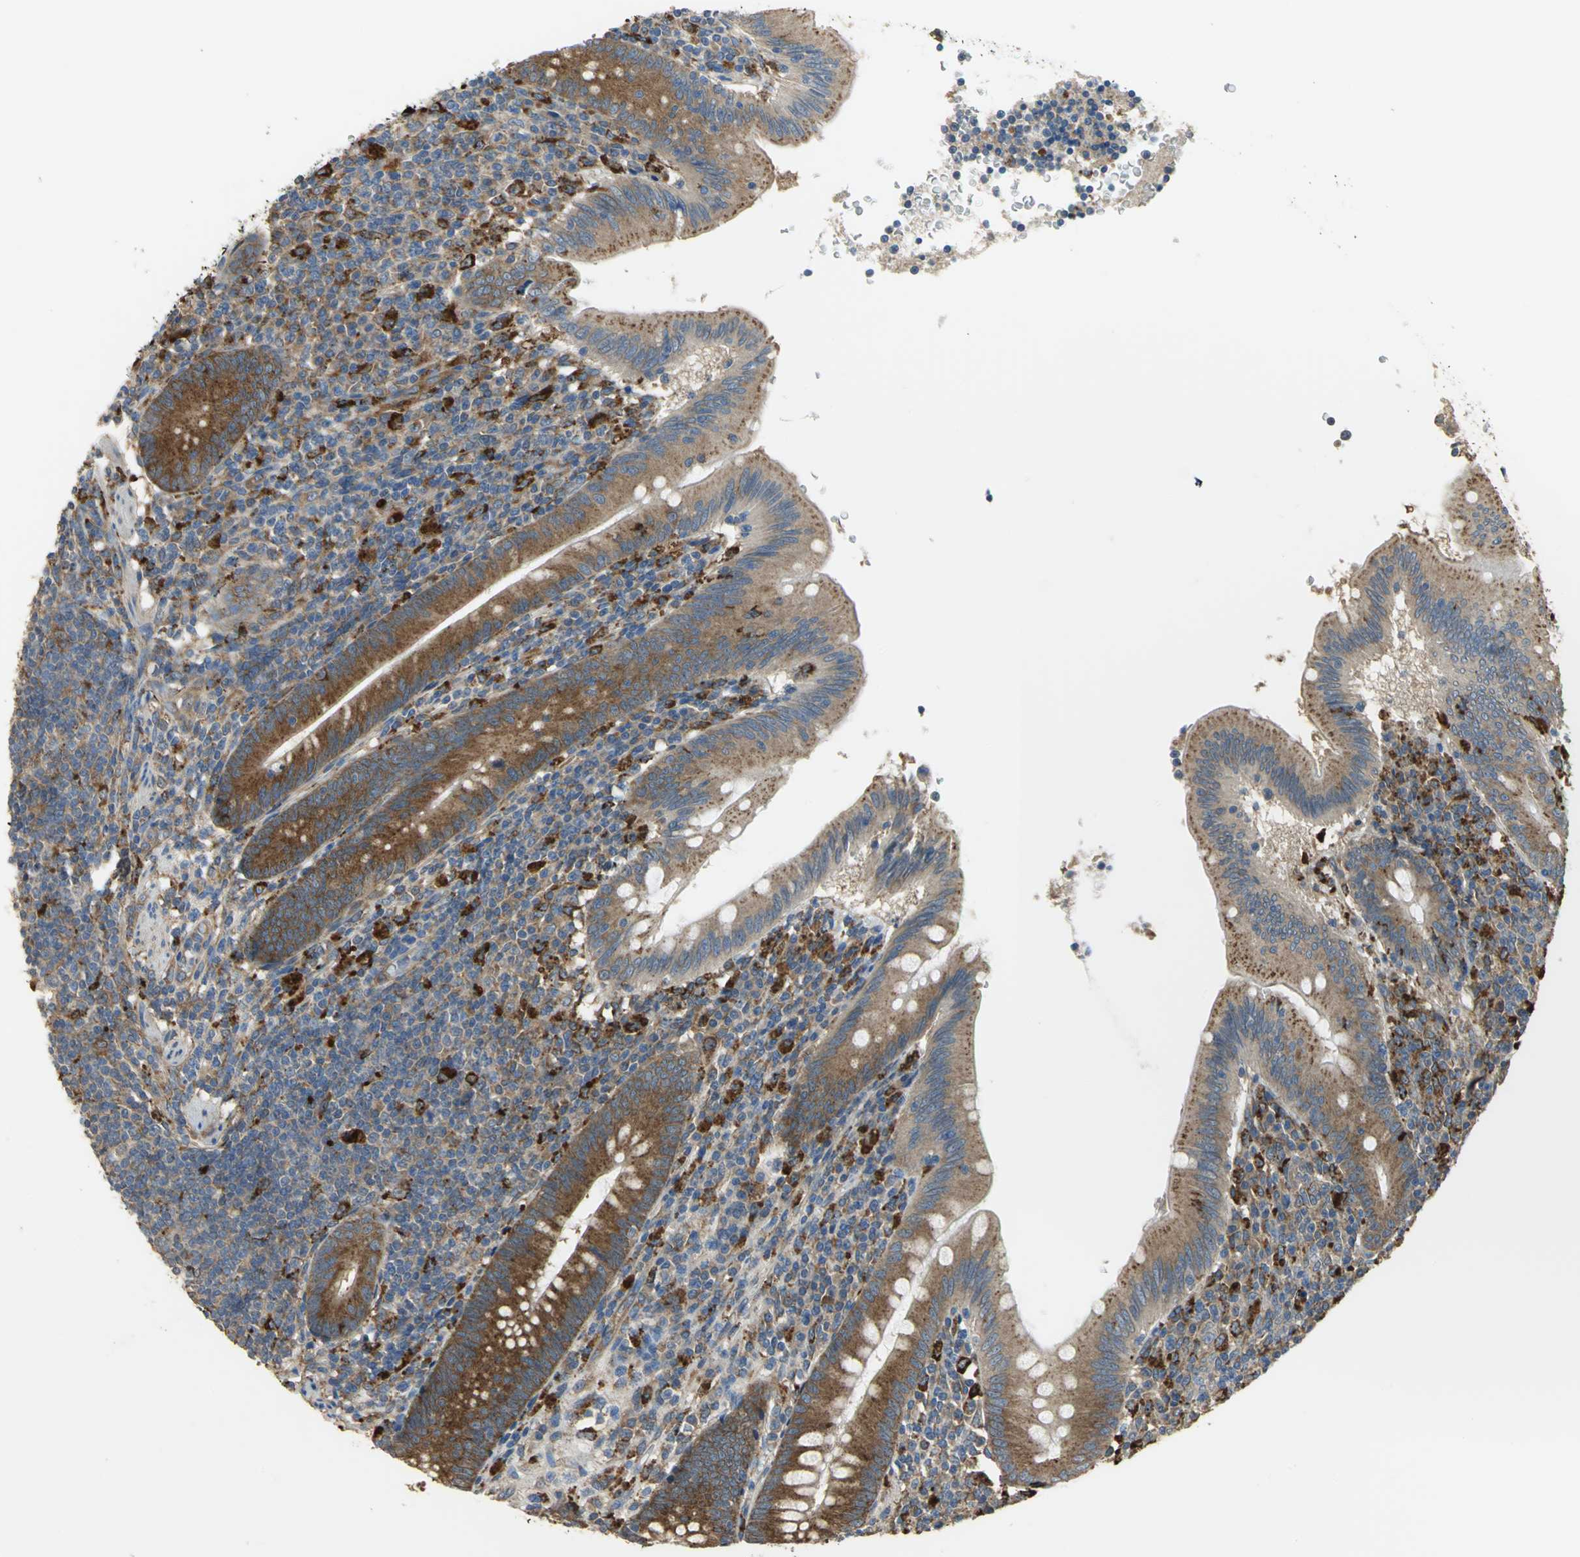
{"staining": {"intensity": "strong", "quantity": ">75%", "location": "cytoplasmic/membranous"}, "tissue": "appendix", "cell_type": "Glandular cells", "image_type": "normal", "snomed": [{"axis": "morphology", "description": "Normal tissue, NOS"}, {"axis": "morphology", "description": "Inflammation, NOS"}, {"axis": "topography", "description": "Appendix"}], "caption": "This is an image of immunohistochemistry (IHC) staining of benign appendix, which shows strong staining in the cytoplasmic/membranous of glandular cells.", "gene": "DIAPH2", "patient": {"sex": "male", "age": 46}}